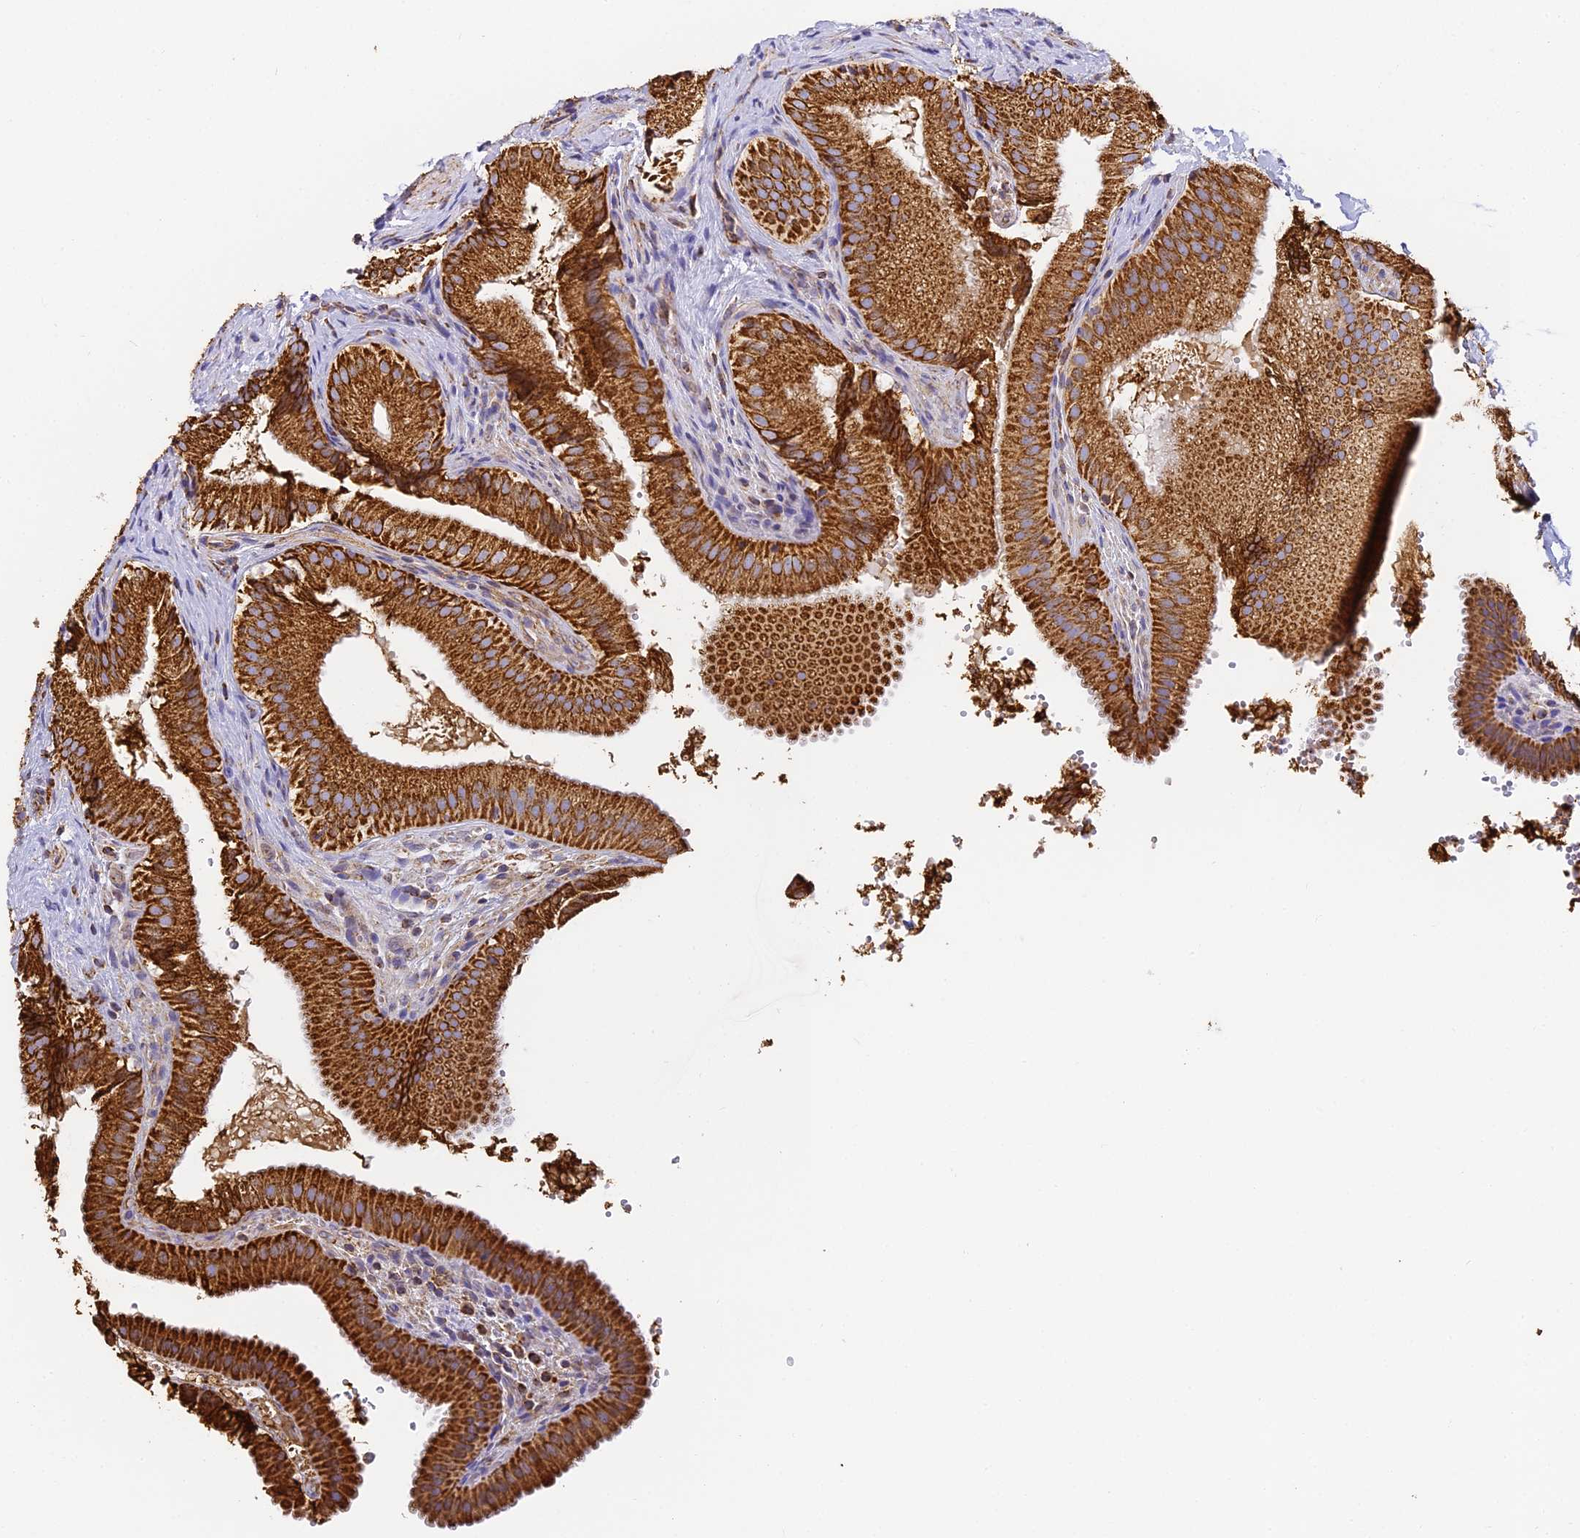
{"staining": {"intensity": "strong", "quantity": ">75%", "location": "cytoplasmic/membranous"}, "tissue": "gallbladder", "cell_type": "Glandular cells", "image_type": "normal", "snomed": [{"axis": "morphology", "description": "Normal tissue, NOS"}, {"axis": "topography", "description": "Gallbladder"}], "caption": "Gallbladder stained with immunohistochemistry displays strong cytoplasmic/membranous positivity in about >75% of glandular cells.", "gene": "COX6C", "patient": {"sex": "female", "age": 30}}